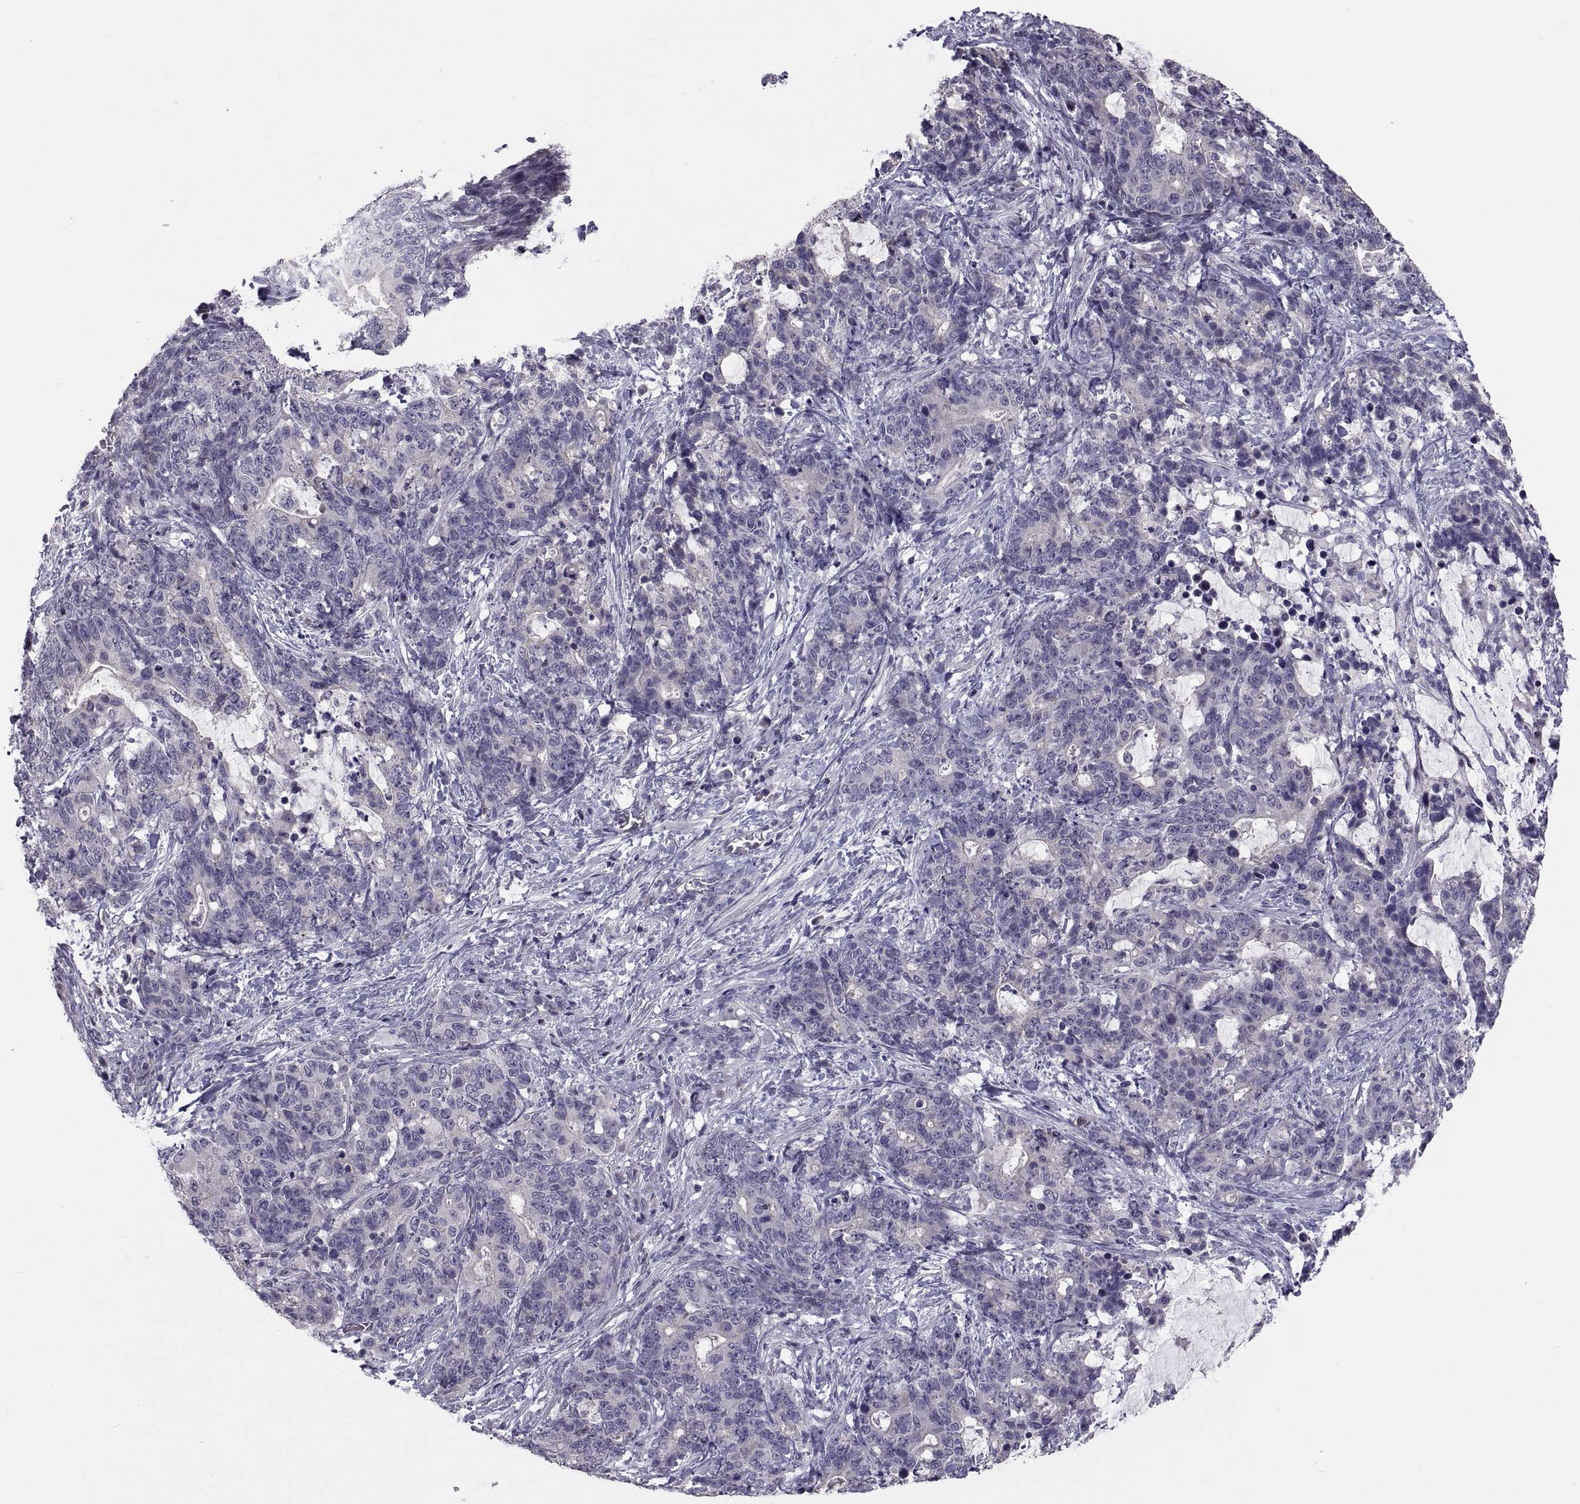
{"staining": {"intensity": "negative", "quantity": "none", "location": "none"}, "tissue": "stomach cancer", "cell_type": "Tumor cells", "image_type": "cancer", "snomed": [{"axis": "morphology", "description": "Normal tissue, NOS"}, {"axis": "morphology", "description": "Adenocarcinoma, NOS"}, {"axis": "topography", "description": "Stomach"}], "caption": "IHC image of human adenocarcinoma (stomach) stained for a protein (brown), which exhibits no expression in tumor cells.", "gene": "NPTX2", "patient": {"sex": "female", "age": 64}}